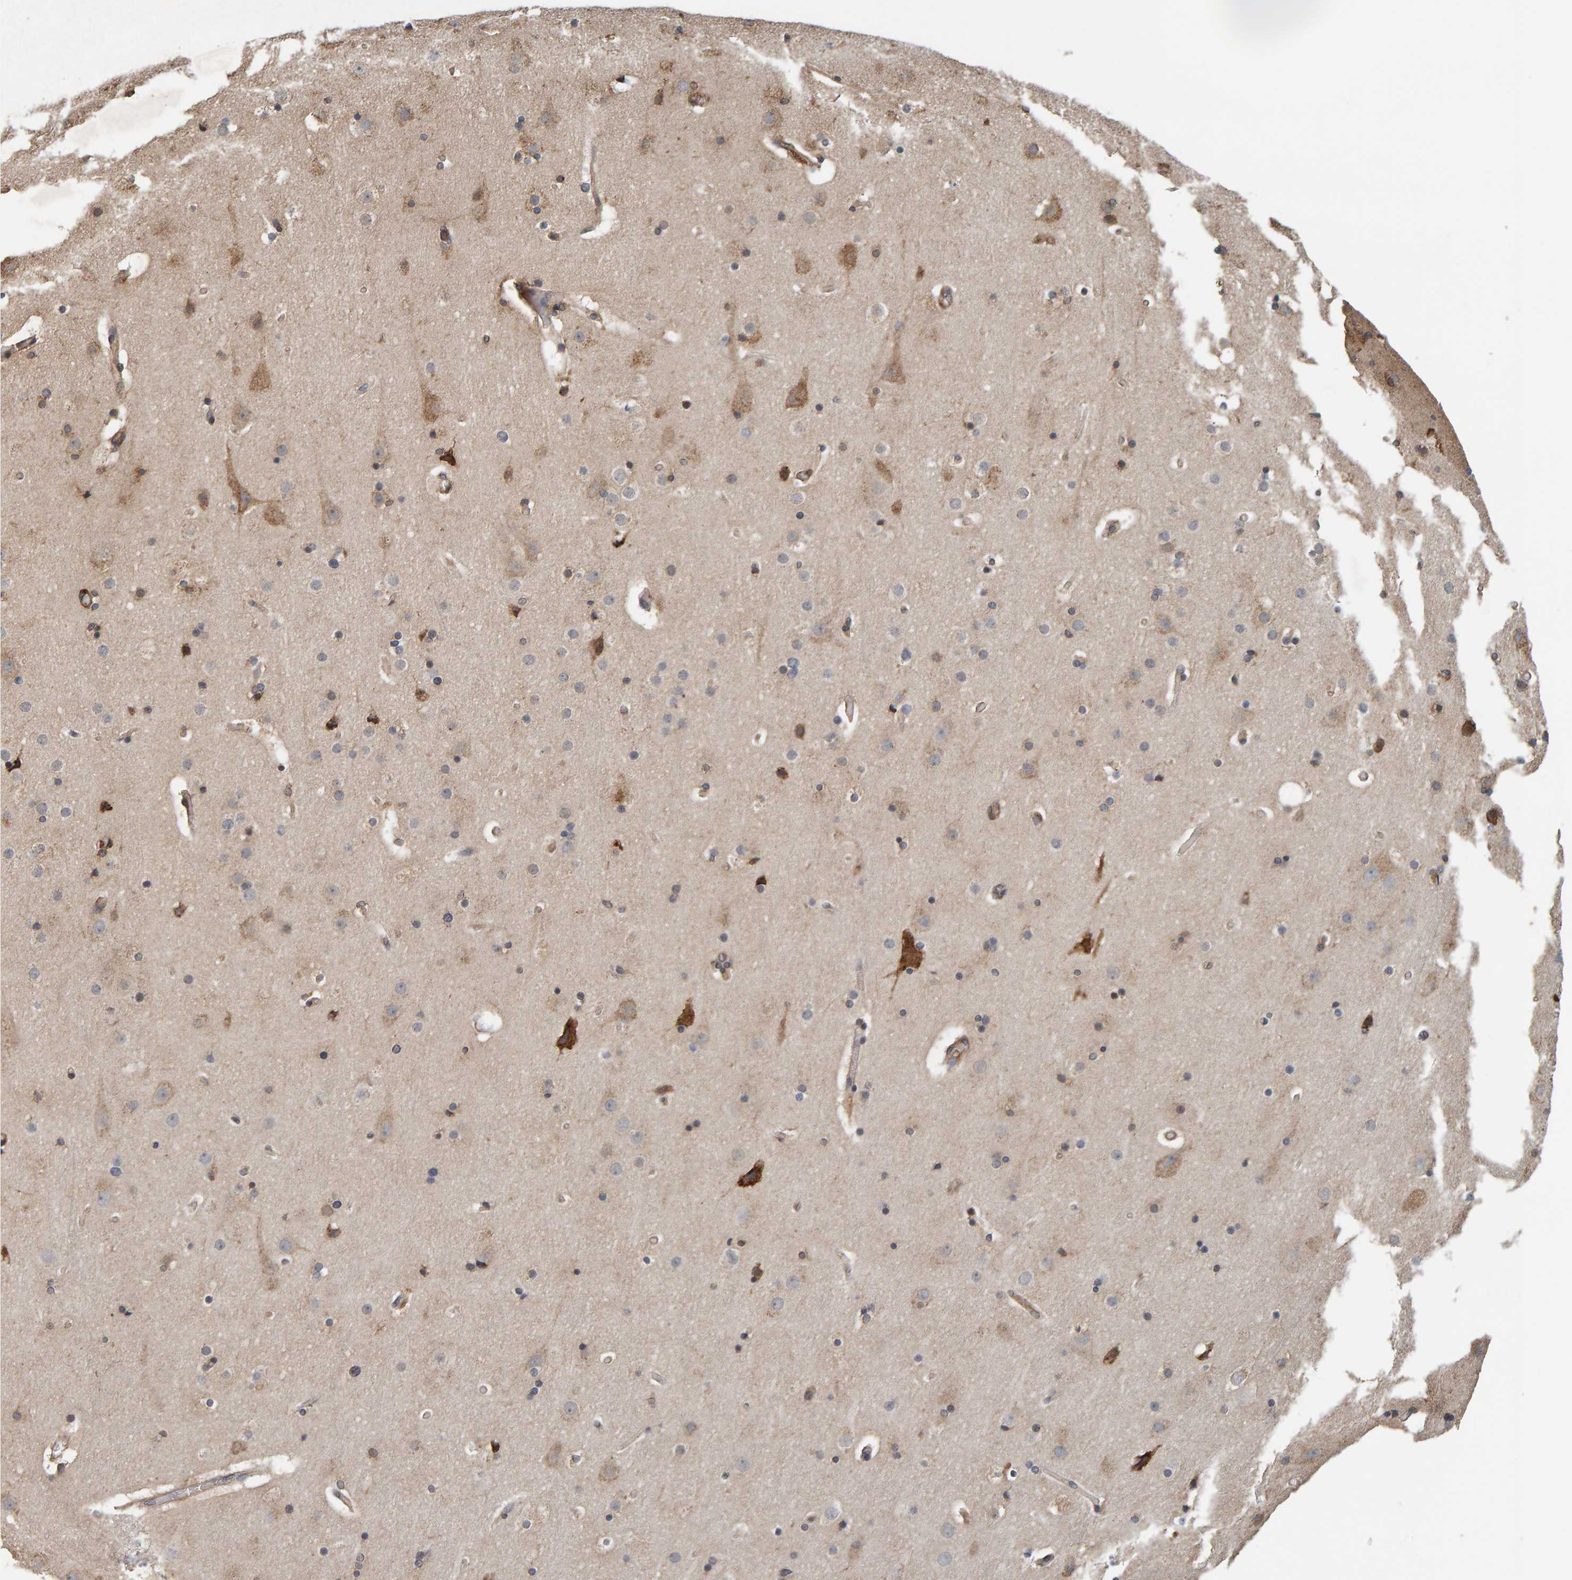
{"staining": {"intensity": "weak", "quantity": ">75%", "location": "cytoplasmic/membranous"}, "tissue": "cerebral cortex", "cell_type": "Endothelial cells", "image_type": "normal", "snomed": [{"axis": "morphology", "description": "Normal tissue, NOS"}, {"axis": "topography", "description": "Cerebral cortex"}], "caption": "A brown stain shows weak cytoplasmic/membranous expression of a protein in endothelial cells of benign cerebral cortex.", "gene": "PLA2G3", "patient": {"sex": "male", "age": 57}}